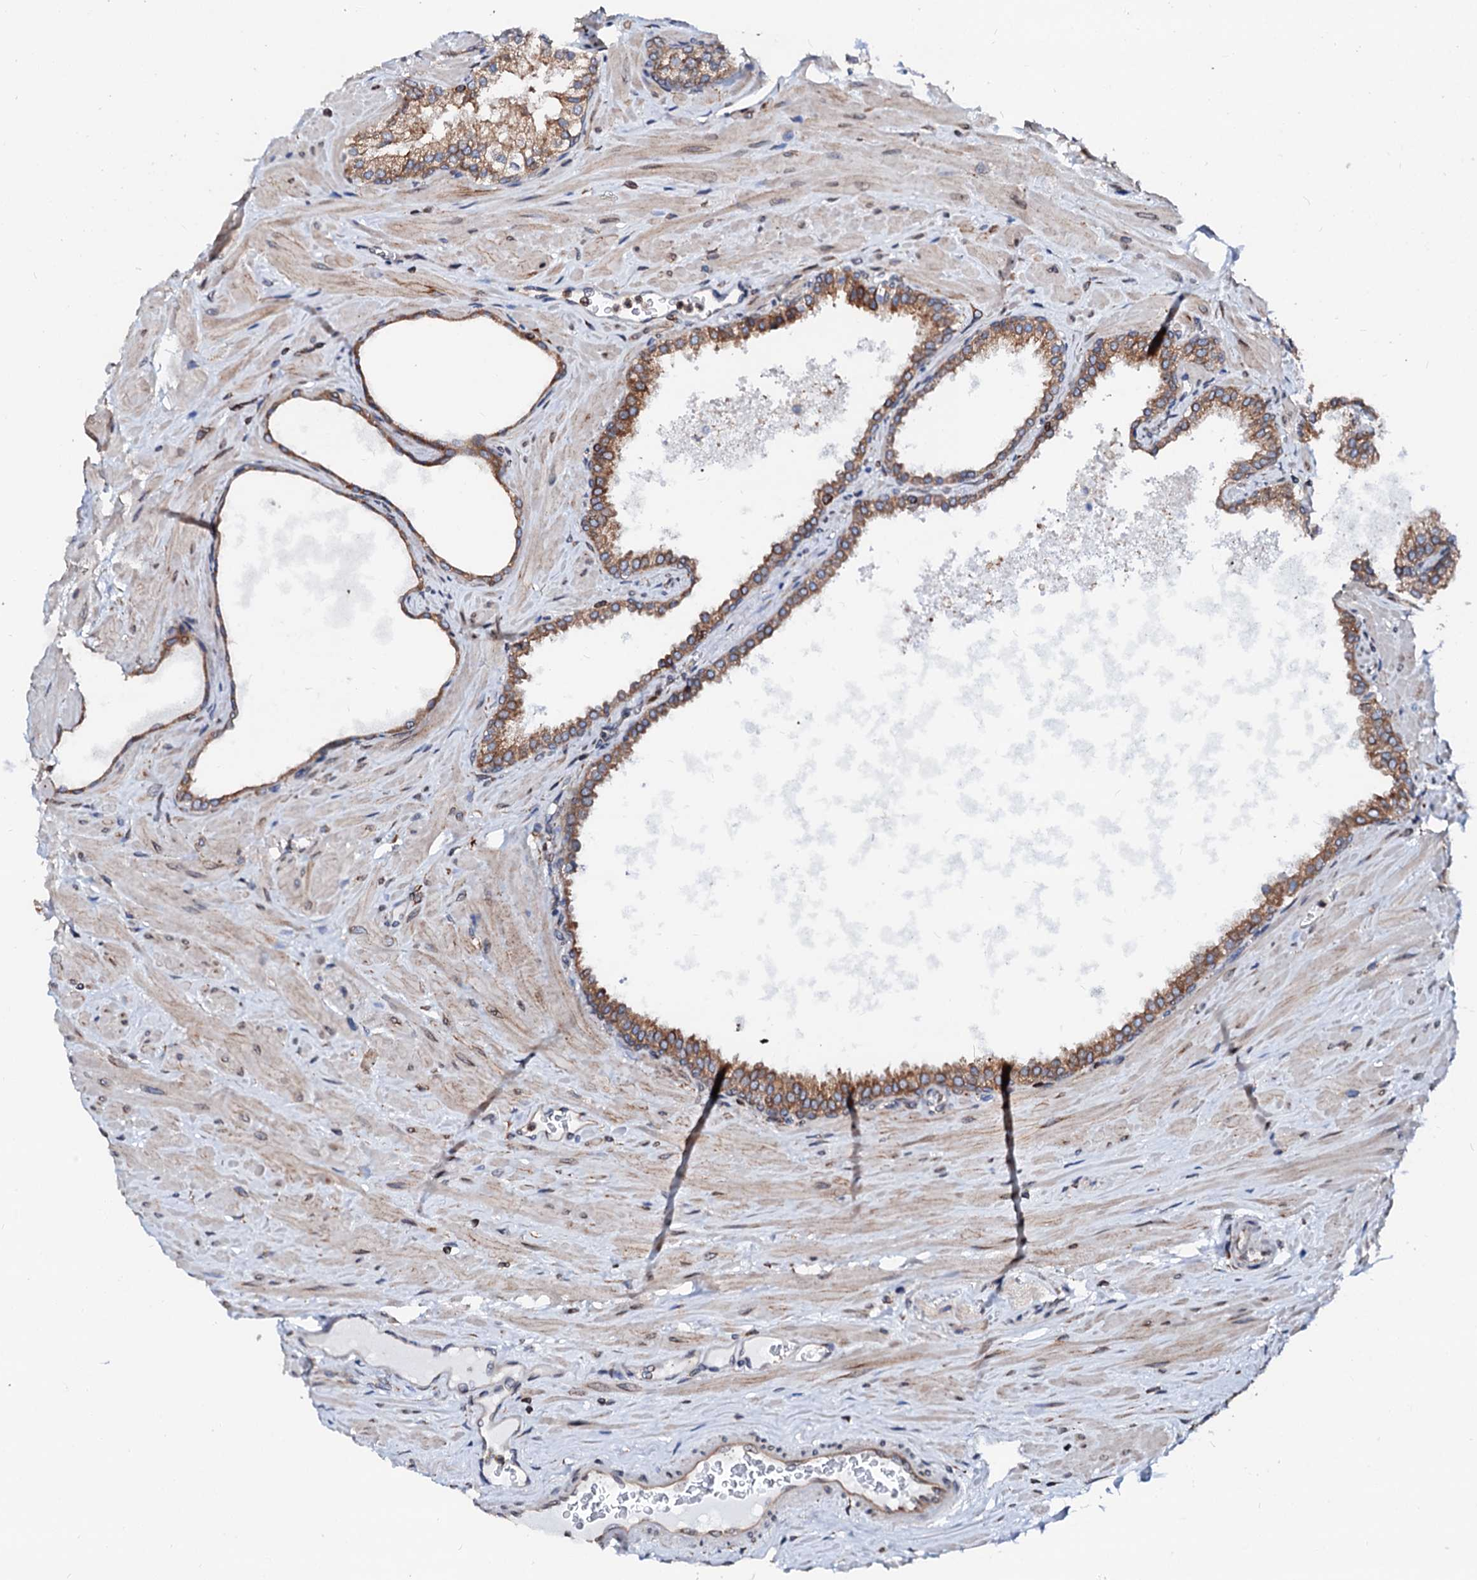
{"staining": {"intensity": "moderate", "quantity": ">75%", "location": "cytoplasmic/membranous"}, "tissue": "prostate cancer", "cell_type": "Tumor cells", "image_type": "cancer", "snomed": [{"axis": "morphology", "description": "Adenocarcinoma, High grade"}, {"axis": "topography", "description": "Prostate"}], "caption": "High-power microscopy captured an immunohistochemistry photomicrograph of prostate cancer, revealing moderate cytoplasmic/membranous positivity in about >75% of tumor cells.", "gene": "DERL1", "patient": {"sex": "male", "age": 64}}